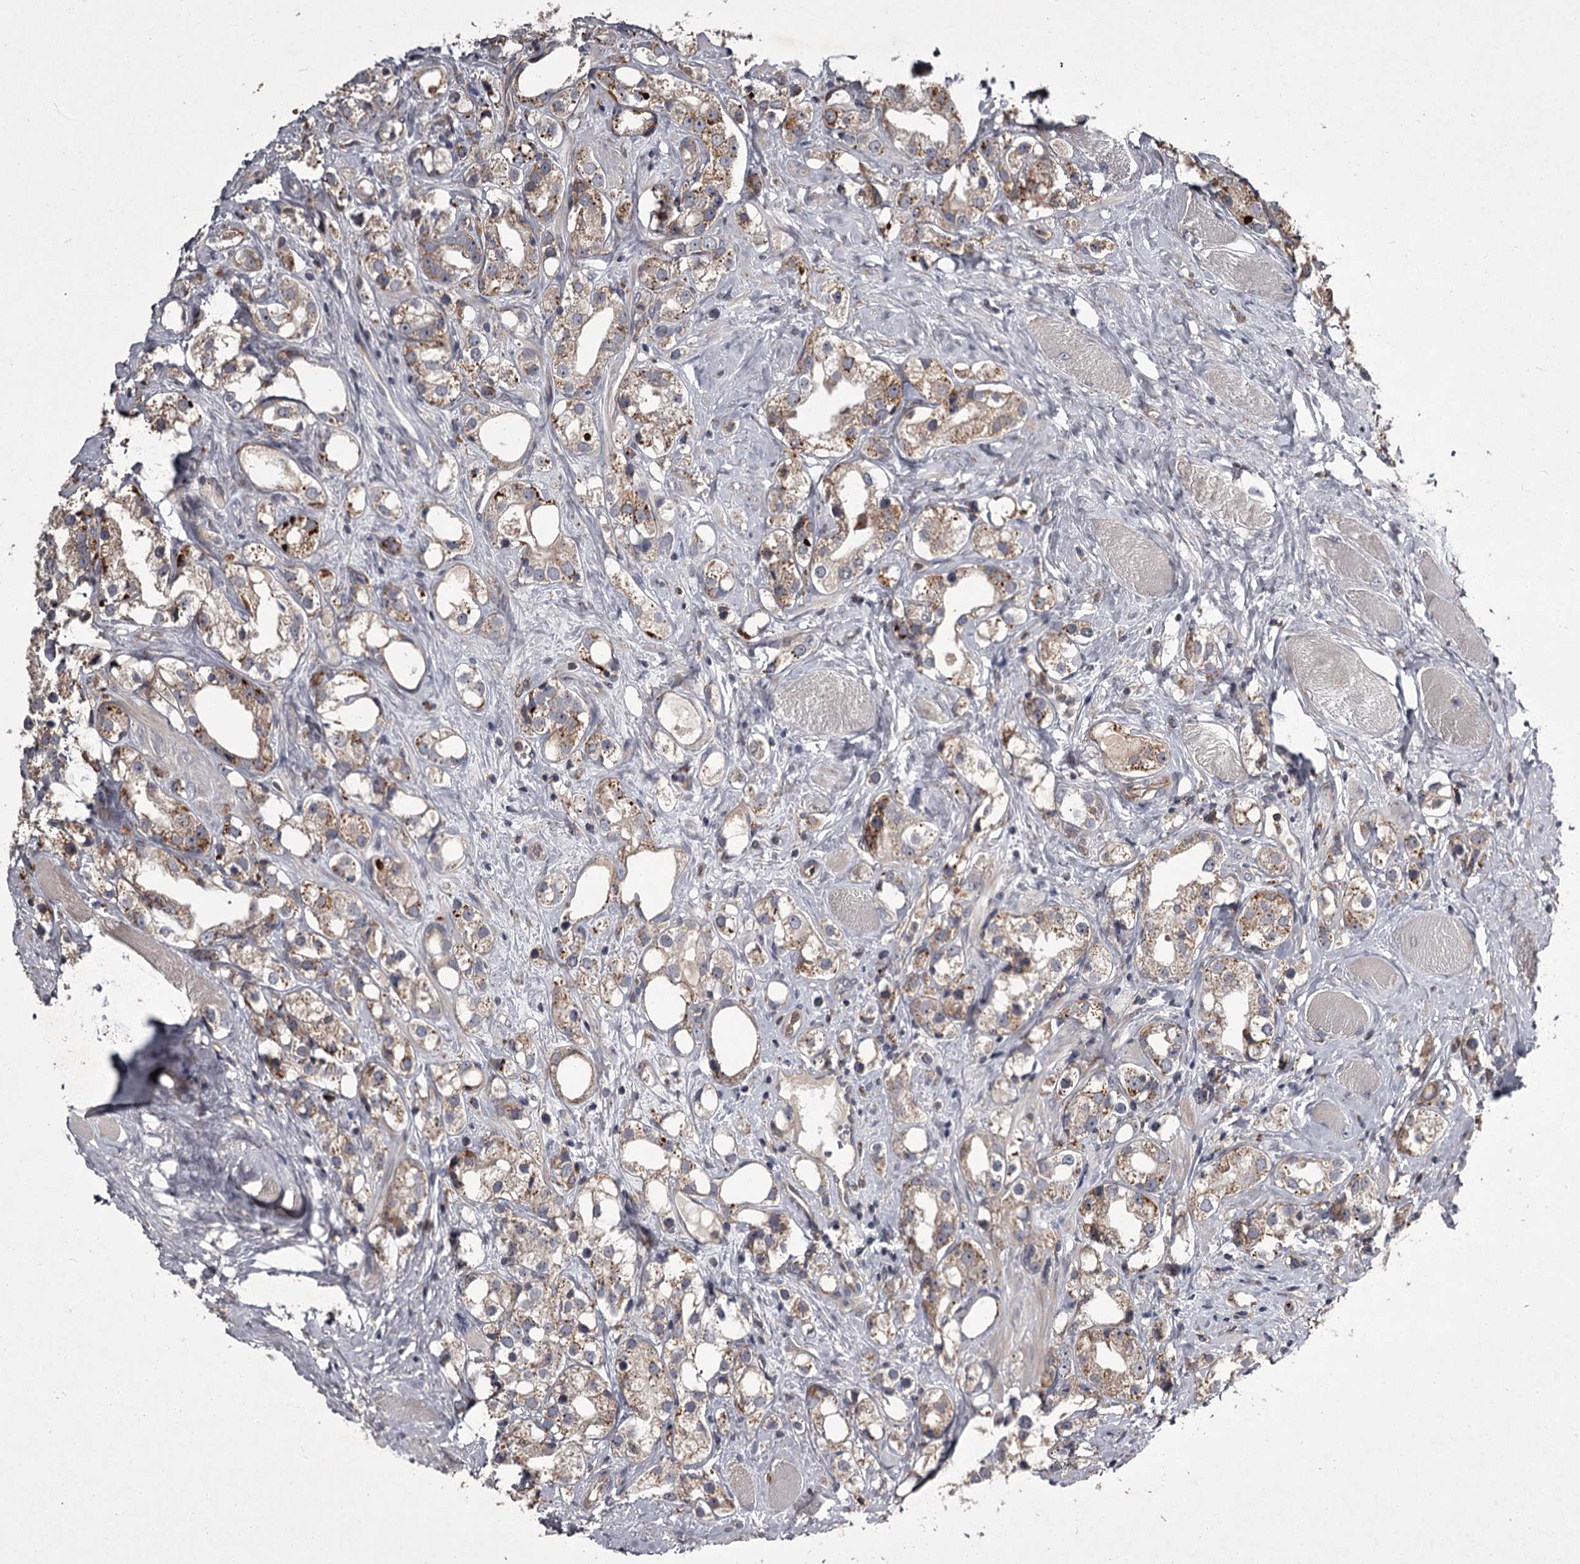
{"staining": {"intensity": "moderate", "quantity": "25%-75%", "location": "cytoplasmic/membranous"}, "tissue": "prostate cancer", "cell_type": "Tumor cells", "image_type": "cancer", "snomed": [{"axis": "morphology", "description": "Adenocarcinoma, NOS"}, {"axis": "topography", "description": "Prostate"}], "caption": "Brown immunohistochemical staining in adenocarcinoma (prostate) shows moderate cytoplasmic/membranous positivity in about 25%-75% of tumor cells.", "gene": "UNC93B1", "patient": {"sex": "male", "age": 79}}